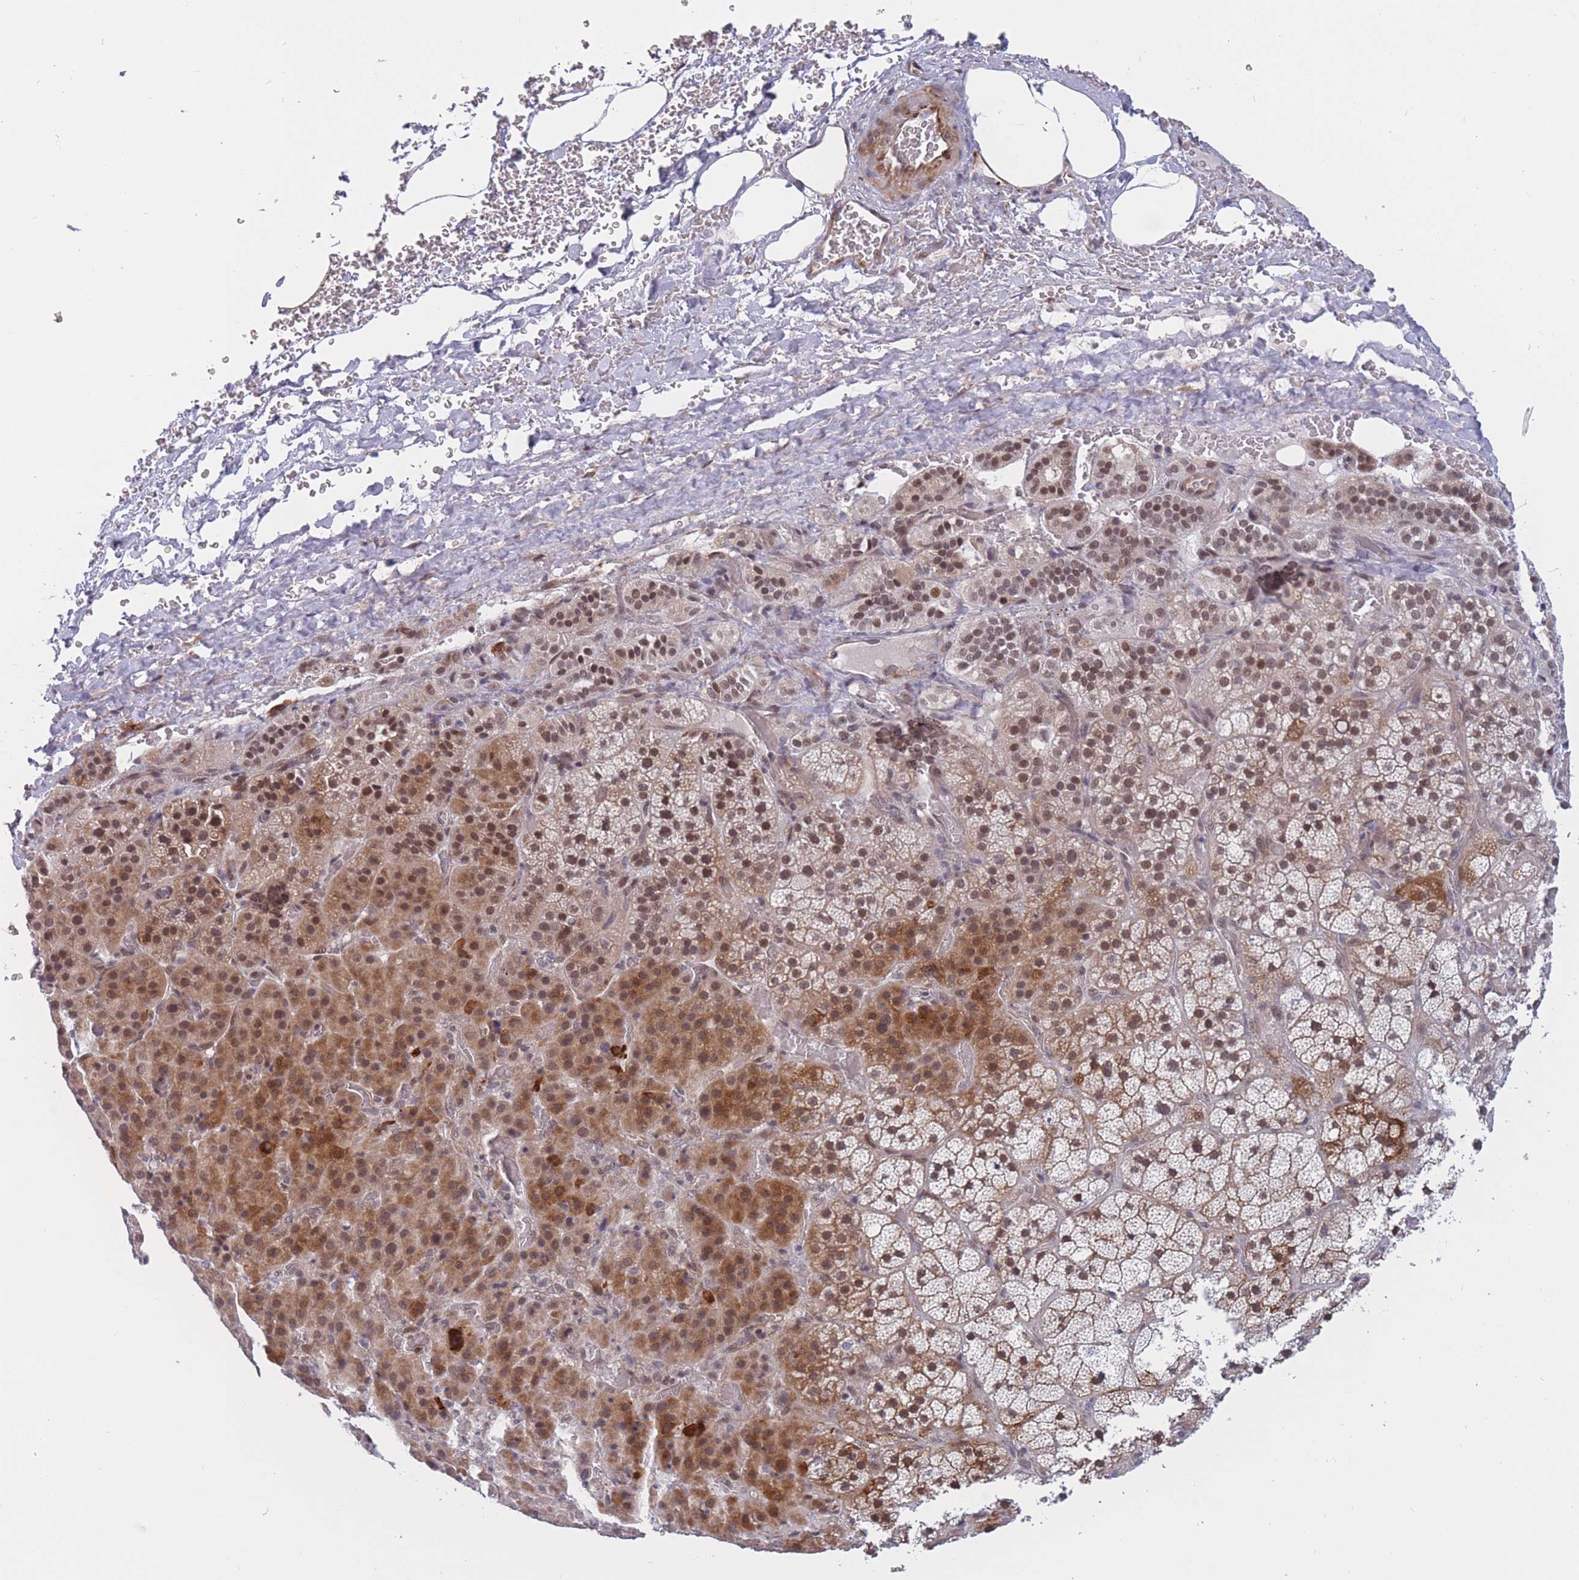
{"staining": {"intensity": "strong", "quantity": "25%-75%", "location": "cytoplasmic/membranous,nuclear"}, "tissue": "adrenal gland", "cell_type": "Glandular cells", "image_type": "normal", "snomed": [{"axis": "morphology", "description": "Normal tissue, NOS"}, {"axis": "topography", "description": "Adrenal gland"}], "caption": "Immunohistochemistry (IHC) histopathology image of unremarkable adrenal gland: human adrenal gland stained using IHC shows high levels of strong protein expression localized specifically in the cytoplasmic/membranous,nuclear of glandular cells, appearing as a cytoplasmic/membranous,nuclear brown color.", "gene": "BCL9L", "patient": {"sex": "male", "age": 57}}